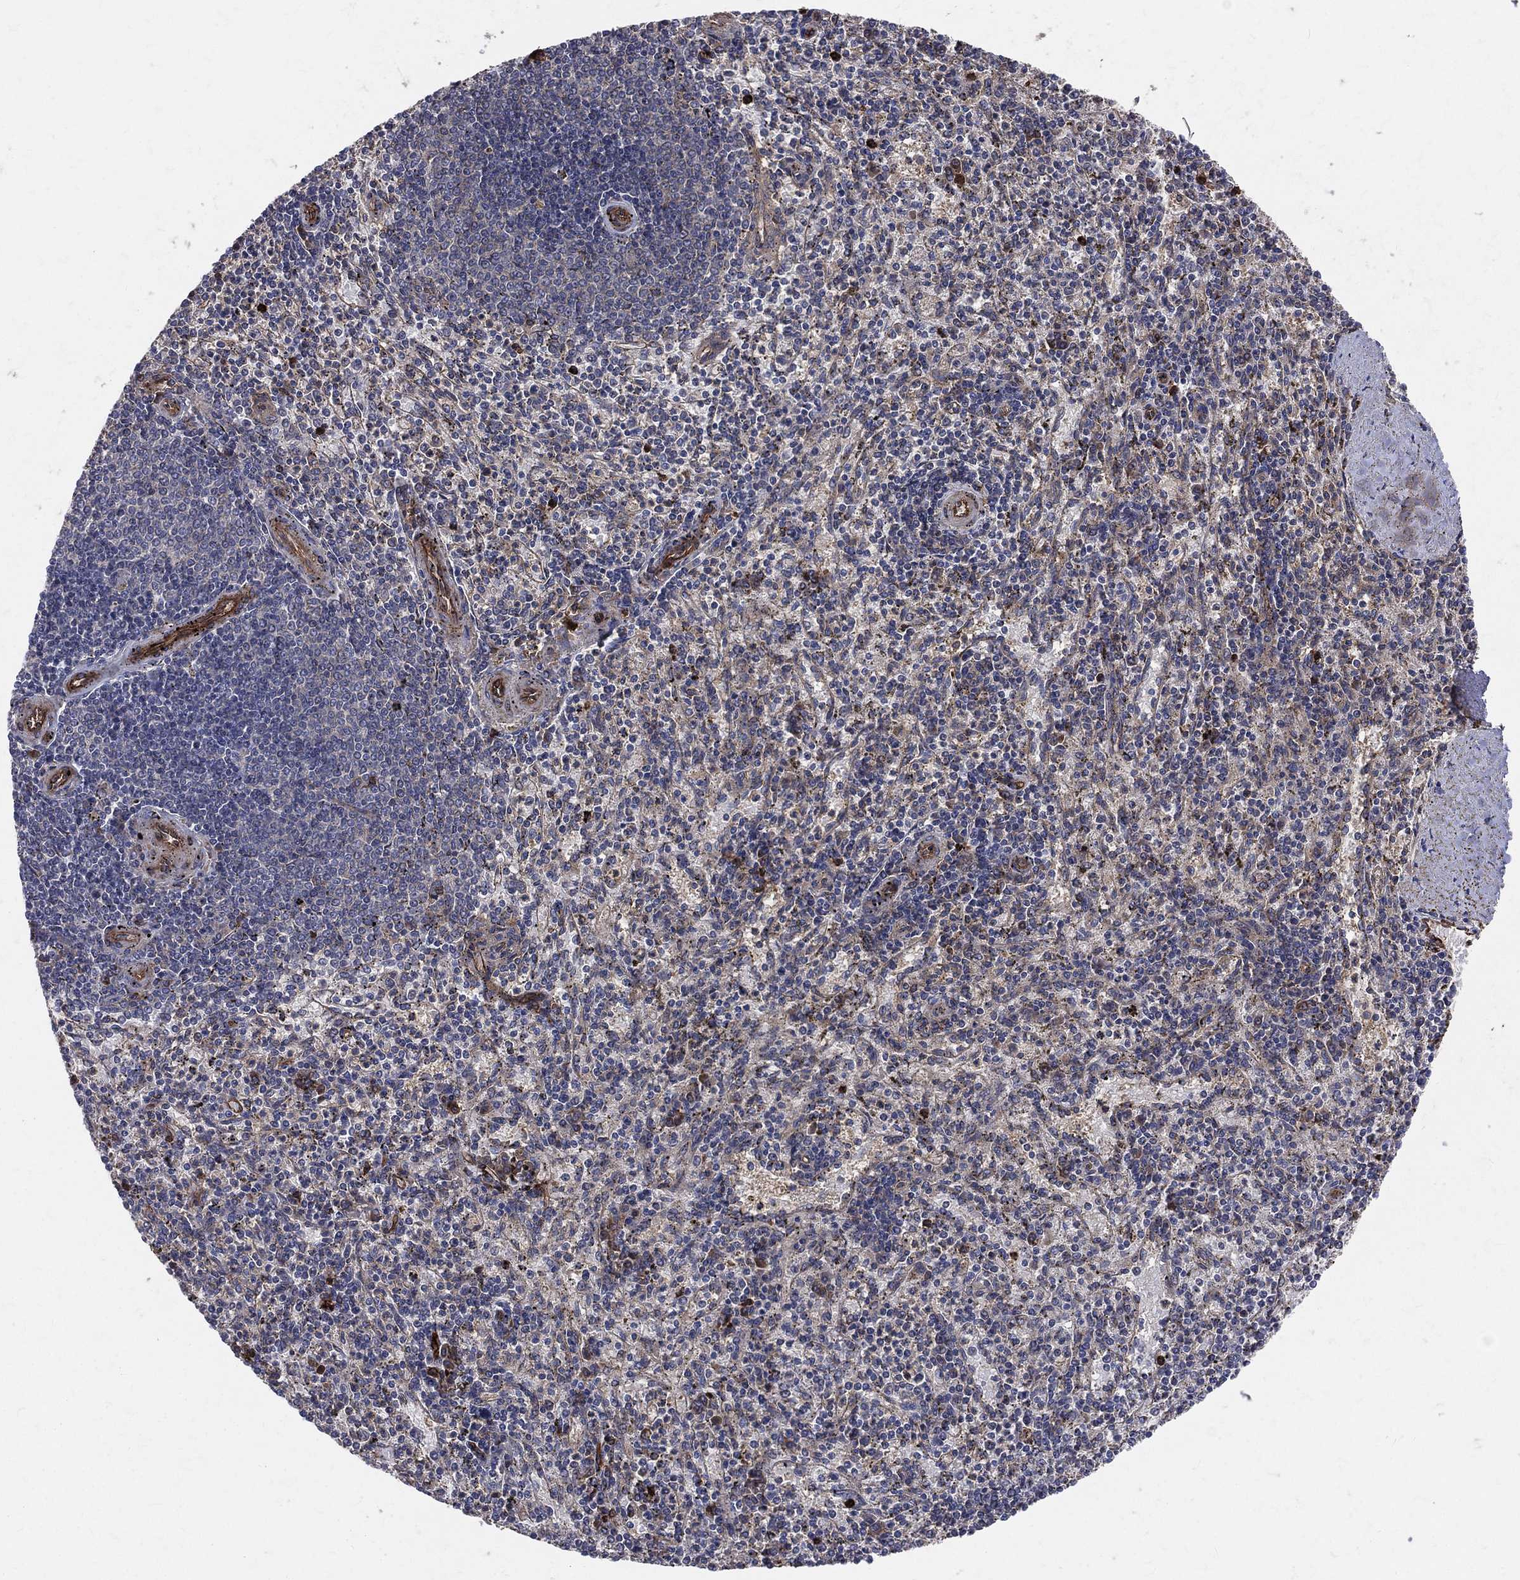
{"staining": {"intensity": "negative", "quantity": "none", "location": "none"}, "tissue": "spleen", "cell_type": "Cells in red pulp", "image_type": "normal", "snomed": [{"axis": "morphology", "description": "Normal tissue, NOS"}, {"axis": "topography", "description": "Spleen"}], "caption": "Spleen stained for a protein using immunohistochemistry (IHC) reveals no expression cells in red pulp.", "gene": "ENTPD1", "patient": {"sex": "female", "age": 37}}